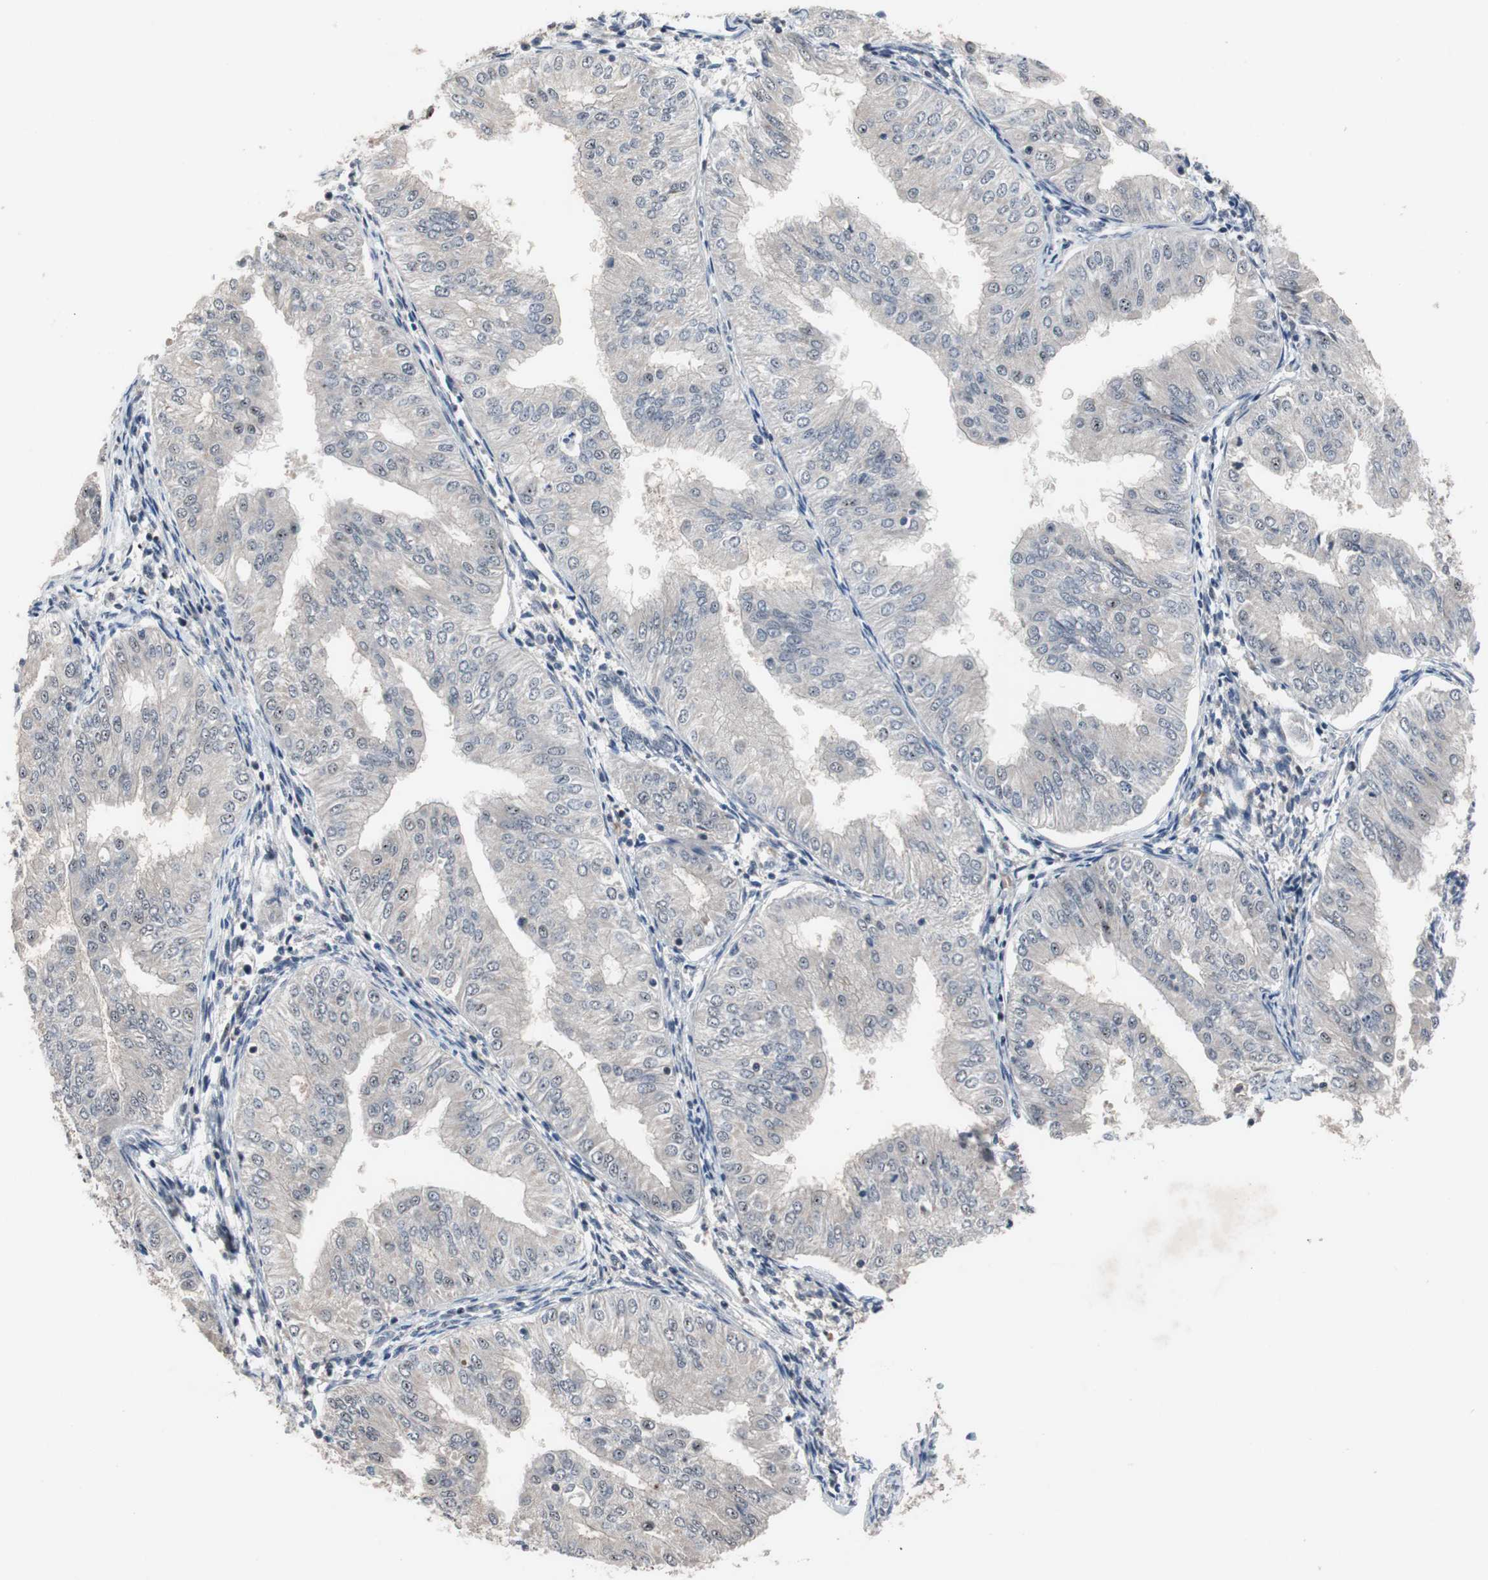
{"staining": {"intensity": "weak", "quantity": "<25%", "location": "nuclear"}, "tissue": "endometrial cancer", "cell_type": "Tumor cells", "image_type": "cancer", "snomed": [{"axis": "morphology", "description": "Adenocarcinoma, NOS"}, {"axis": "topography", "description": "Endometrium"}], "caption": "An immunohistochemistry micrograph of adenocarcinoma (endometrial) is shown. There is no staining in tumor cells of adenocarcinoma (endometrial). (Stains: DAB immunohistochemistry (IHC) with hematoxylin counter stain, Microscopy: brightfield microscopy at high magnification).", "gene": "SOX7", "patient": {"sex": "female", "age": 53}}